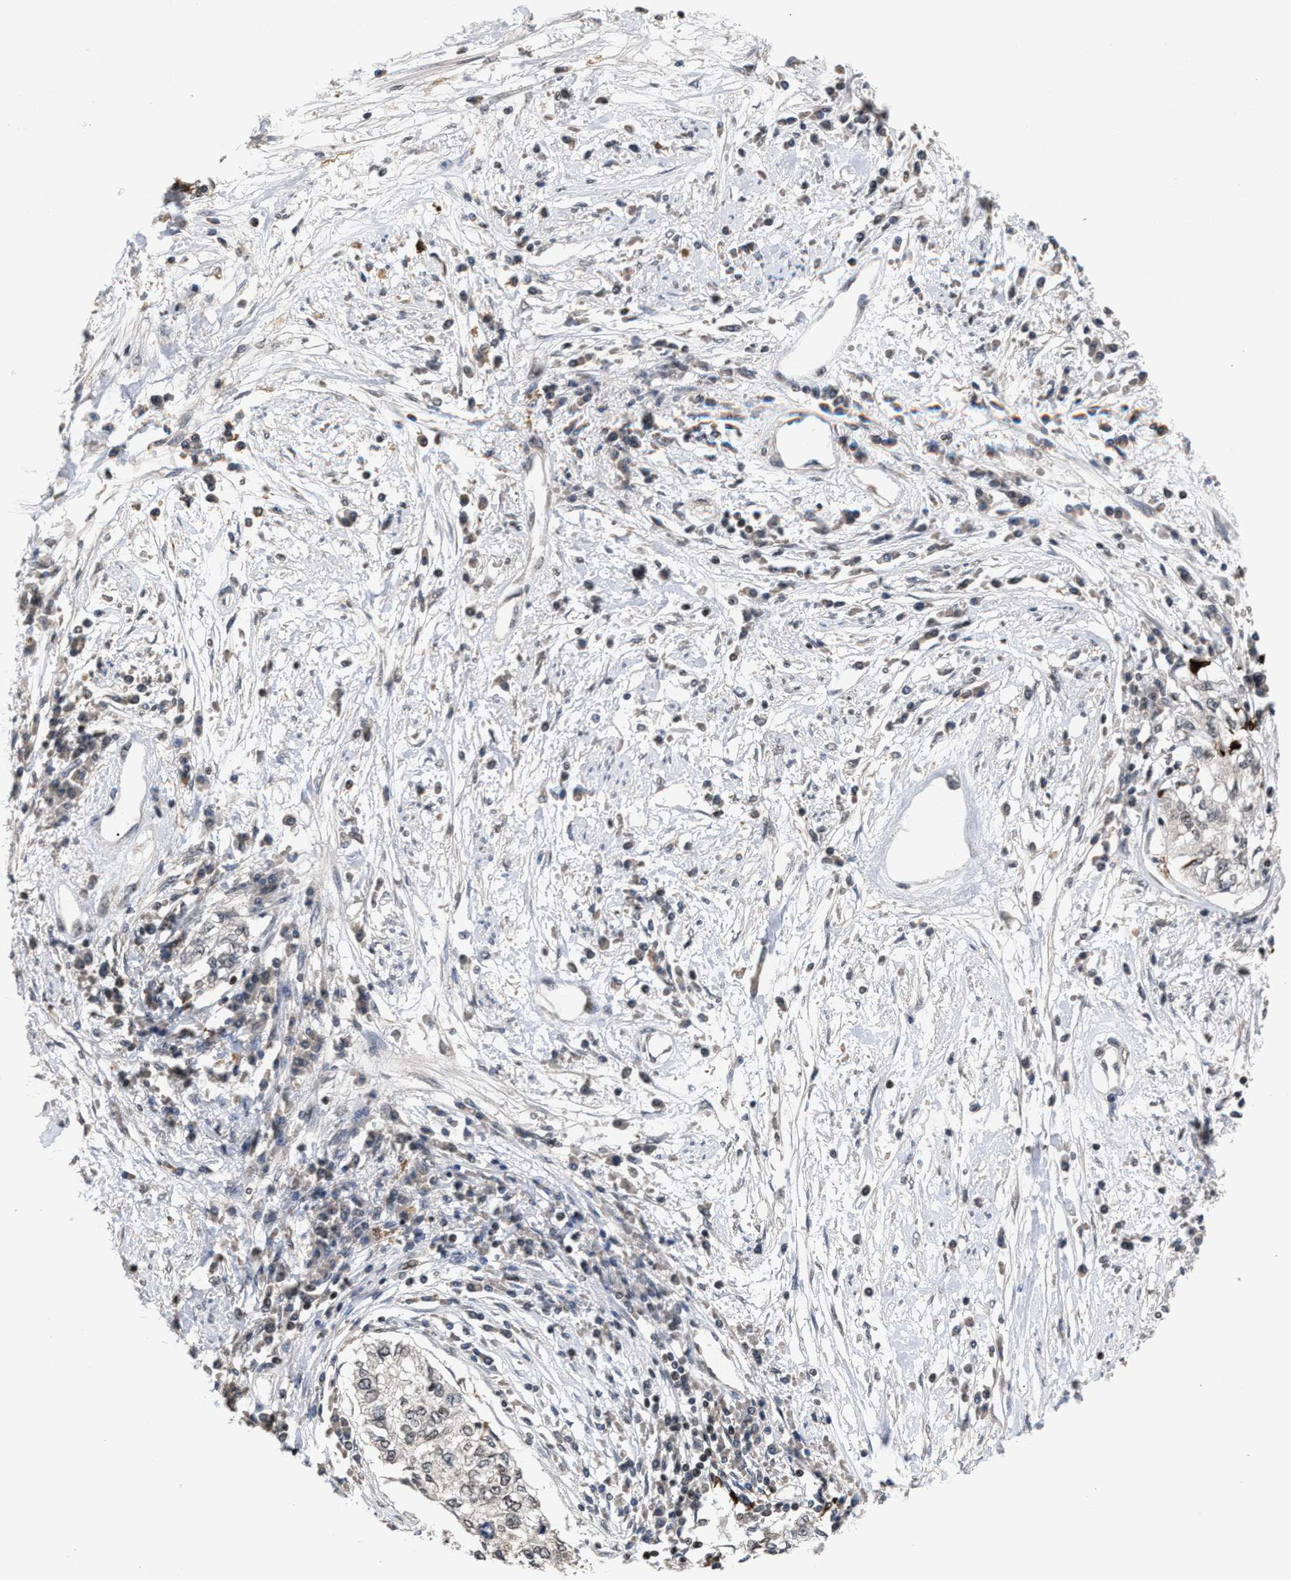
{"staining": {"intensity": "weak", "quantity": "<25%", "location": "nuclear"}, "tissue": "cervical cancer", "cell_type": "Tumor cells", "image_type": "cancer", "snomed": [{"axis": "morphology", "description": "Squamous cell carcinoma, NOS"}, {"axis": "topography", "description": "Cervix"}], "caption": "This image is of cervical squamous cell carcinoma stained with IHC to label a protein in brown with the nuclei are counter-stained blue. There is no positivity in tumor cells.", "gene": "C9orf78", "patient": {"sex": "female", "age": 57}}